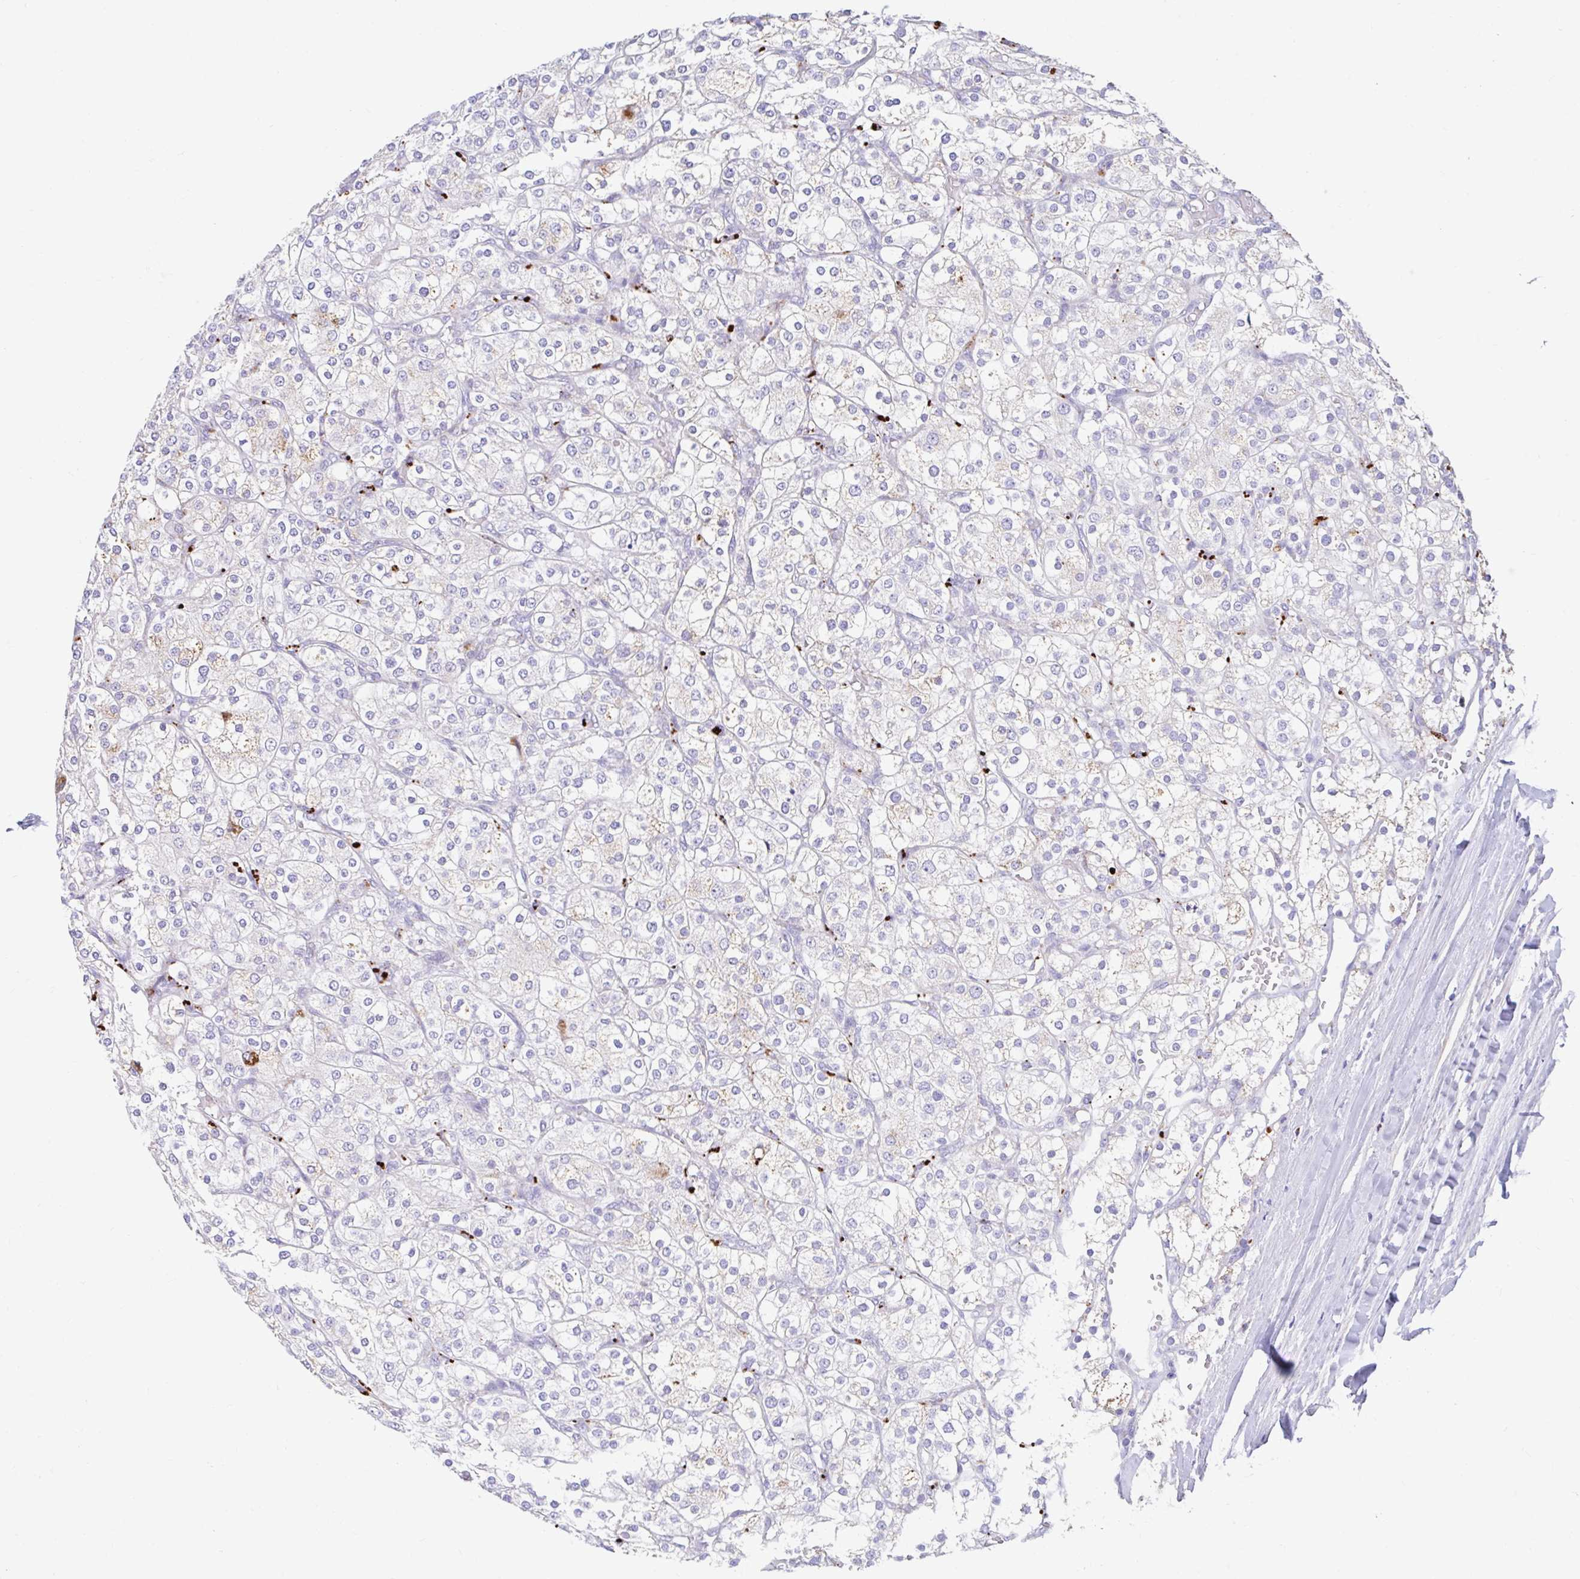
{"staining": {"intensity": "negative", "quantity": "none", "location": "none"}, "tissue": "renal cancer", "cell_type": "Tumor cells", "image_type": "cancer", "snomed": [{"axis": "morphology", "description": "Adenocarcinoma, NOS"}, {"axis": "topography", "description": "Kidney"}], "caption": "Renal adenocarcinoma stained for a protein using immunohistochemistry (IHC) exhibits no expression tumor cells.", "gene": "ZNF33A", "patient": {"sex": "male", "age": 80}}